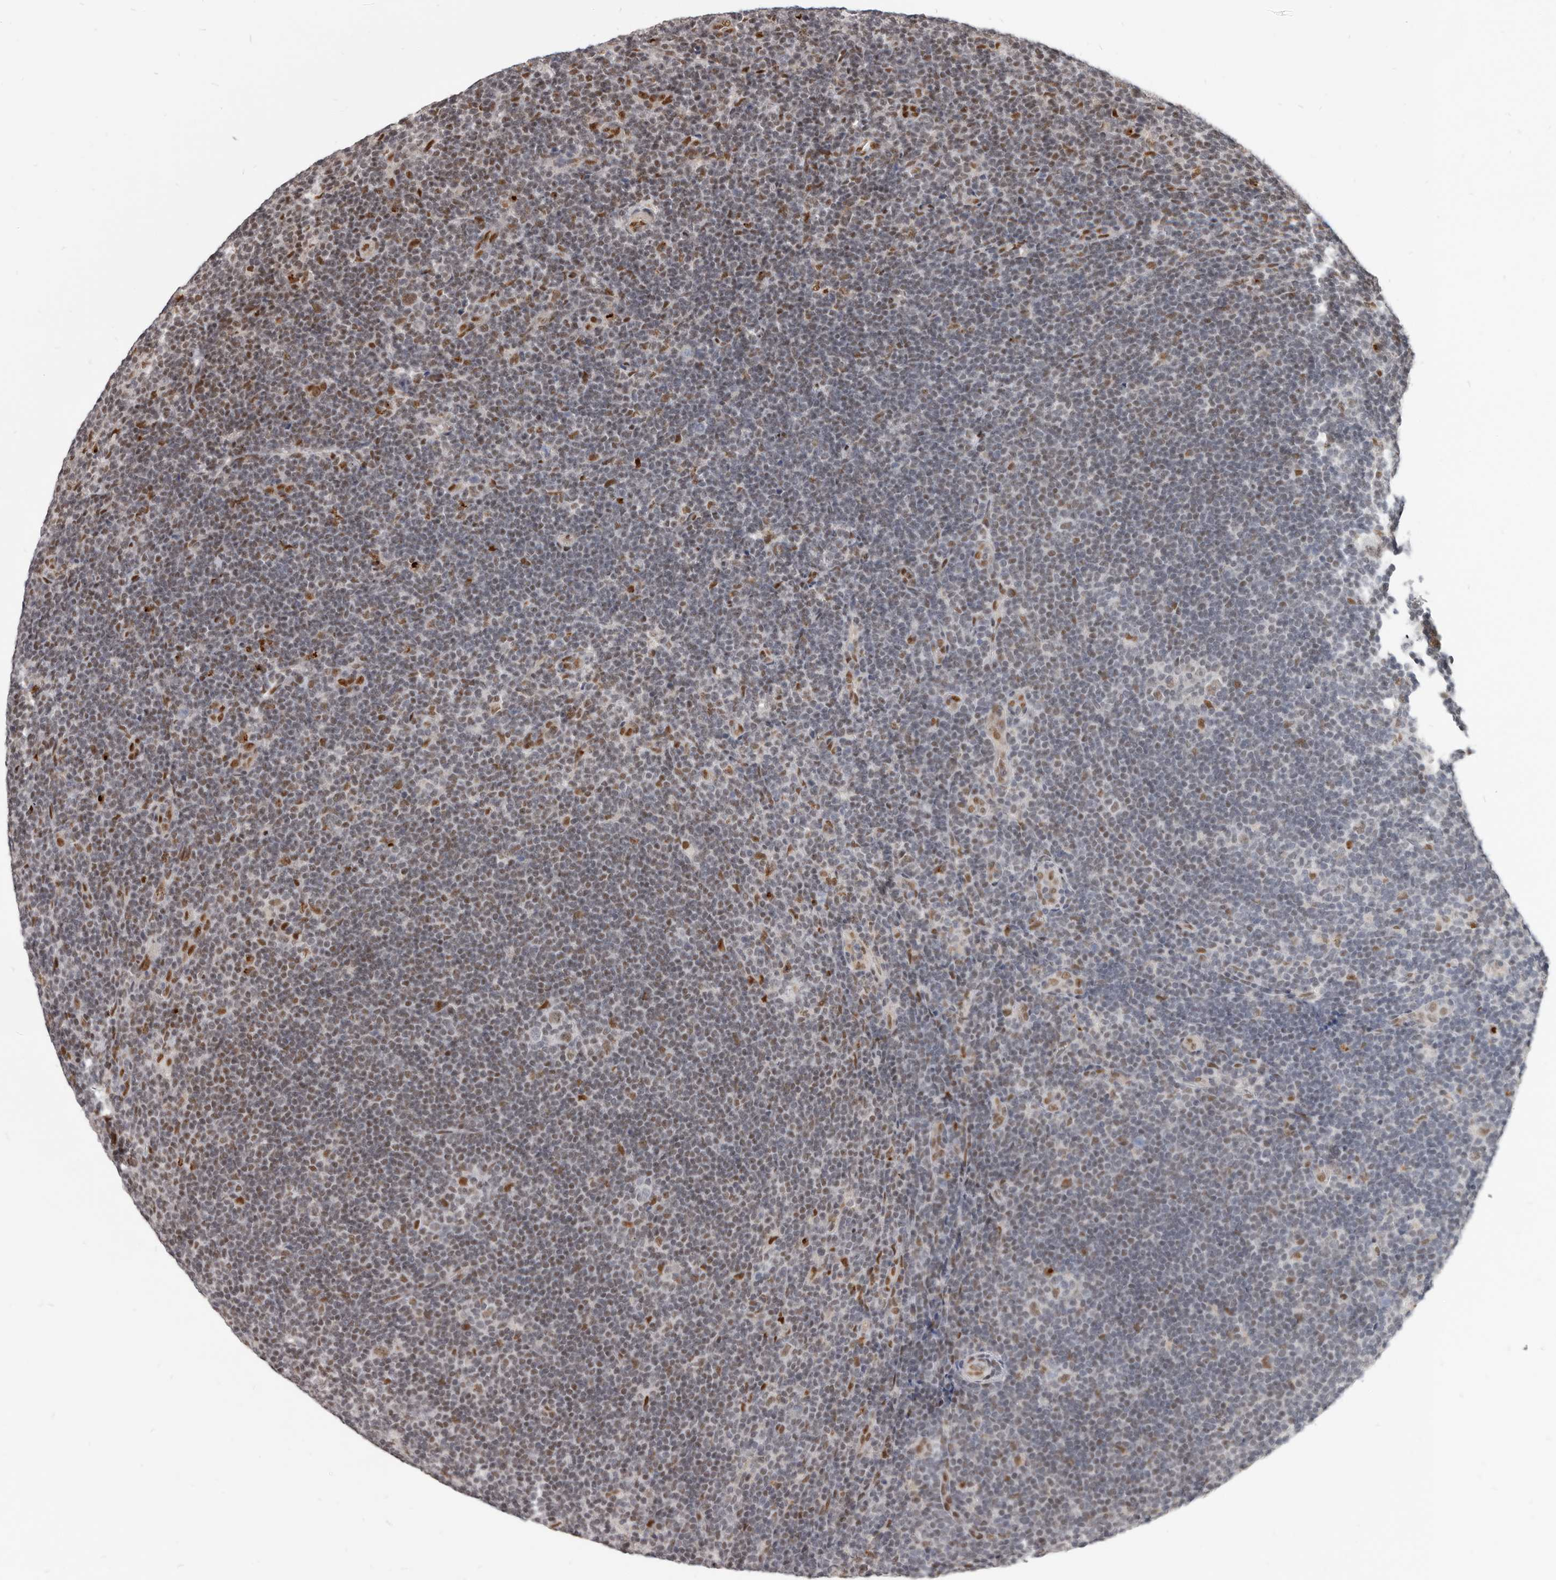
{"staining": {"intensity": "moderate", "quantity": ">75%", "location": "nuclear"}, "tissue": "lymphoma", "cell_type": "Tumor cells", "image_type": "cancer", "snomed": [{"axis": "morphology", "description": "Hodgkin's disease, NOS"}, {"axis": "topography", "description": "Lymph node"}], "caption": "Hodgkin's disease tissue shows moderate nuclear staining in approximately >75% of tumor cells The protein of interest is shown in brown color, while the nuclei are stained blue.", "gene": "ATF5", "patient": {"sex": "female", "age": 57}}